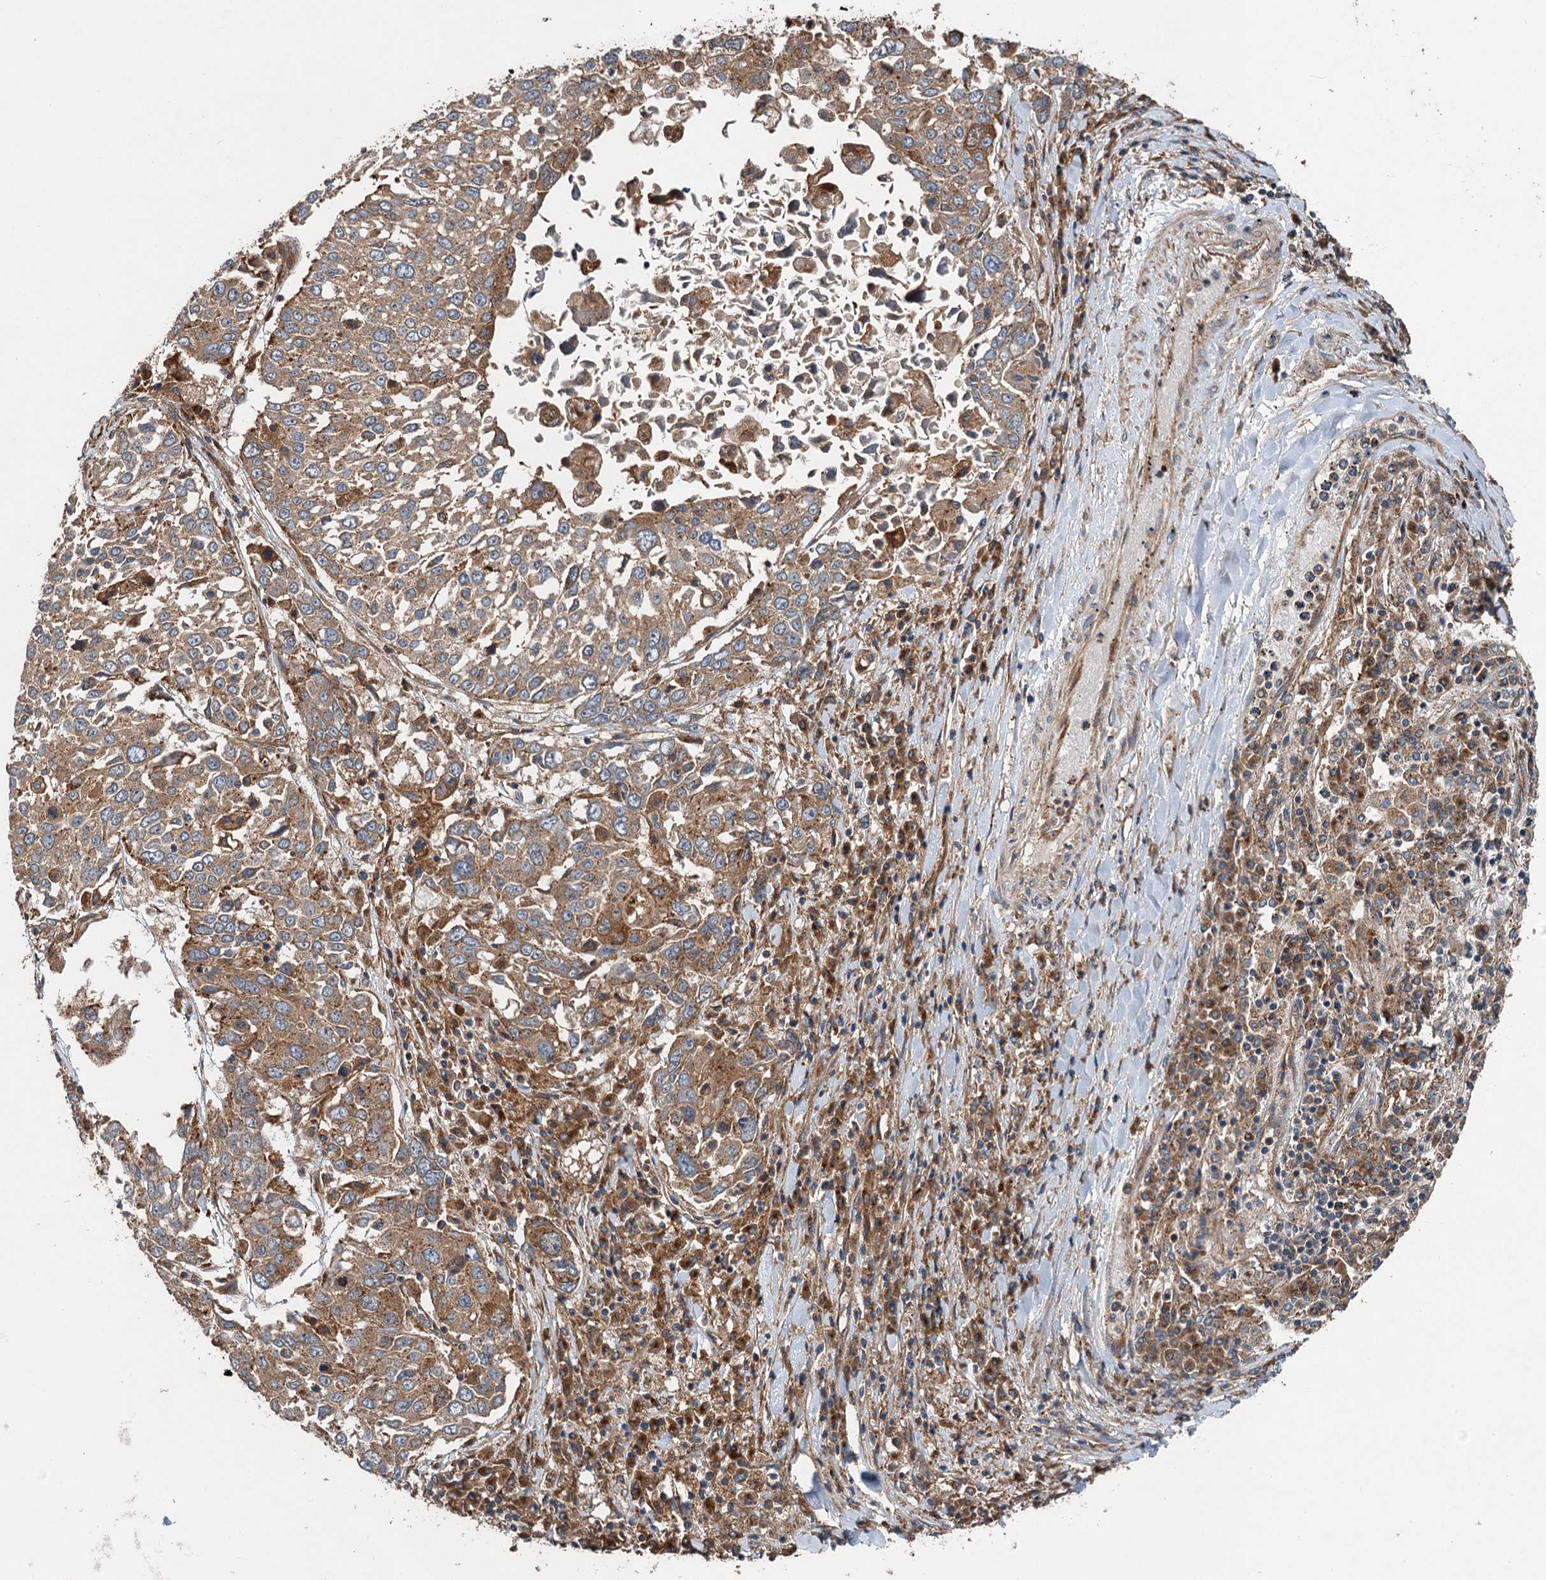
{"staining": {"intensity": "moderate", "quantity": "25%-75%", "location": "cytoplasmic/membranous"}, "tissue": "lung cancer", "cell_type": "Tumor cells", "image_type": "cancer", "snomed": [{"axis": "morphology", "description": "Squamous cell carcinoma, NOS"}, {"axis": "topography", "description": "Lung"}], "caption": "Lung cancer stained for a protein (brown) demonstrates moderate cytoplasmic/membranous positive positivity in approximately 25%-75% of tumor cells.", "gene": "COG3", "patient": {"sex": "male", "age": 65}}